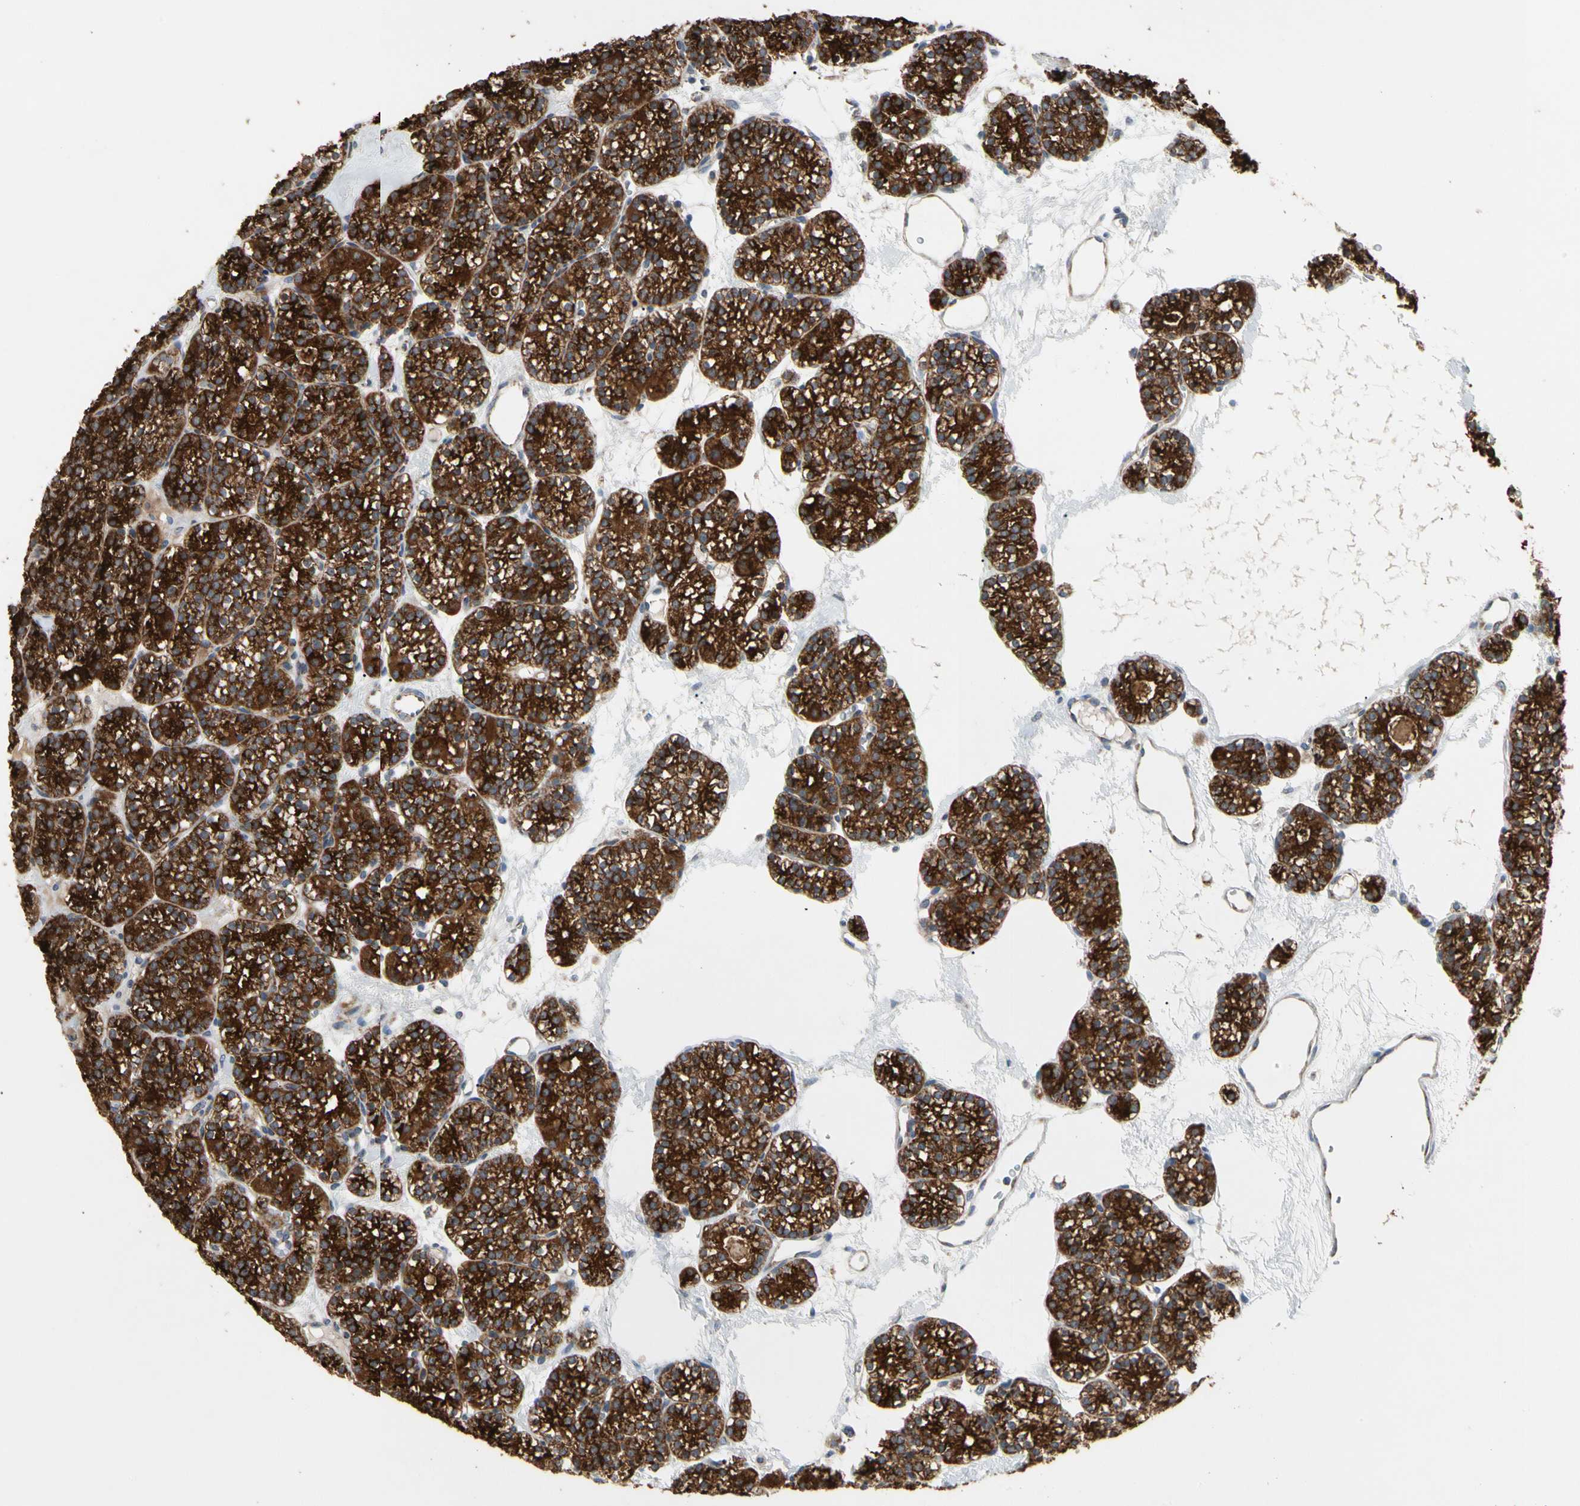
{"staining": {"intensity": "strong", "quantity": ">75%", "location": "cytoplasmic/membranous"}, "tissue": "parathyroid gland", "cell_type": "Glandular cells", "image_type": "normal", "snomed": [{"axis": "morphology", "description": "Normal tissue, NOS"}, {"axis": "topography", "description": "Parathyroid gland"}], "caption": "Strong cytoplasmic/membranous positivity is seen in approximately >75% of glandular cells in unremarkable parathyroid gland.", "gene": "GPD2", "patient": {"sex": "female", "age": 64}}